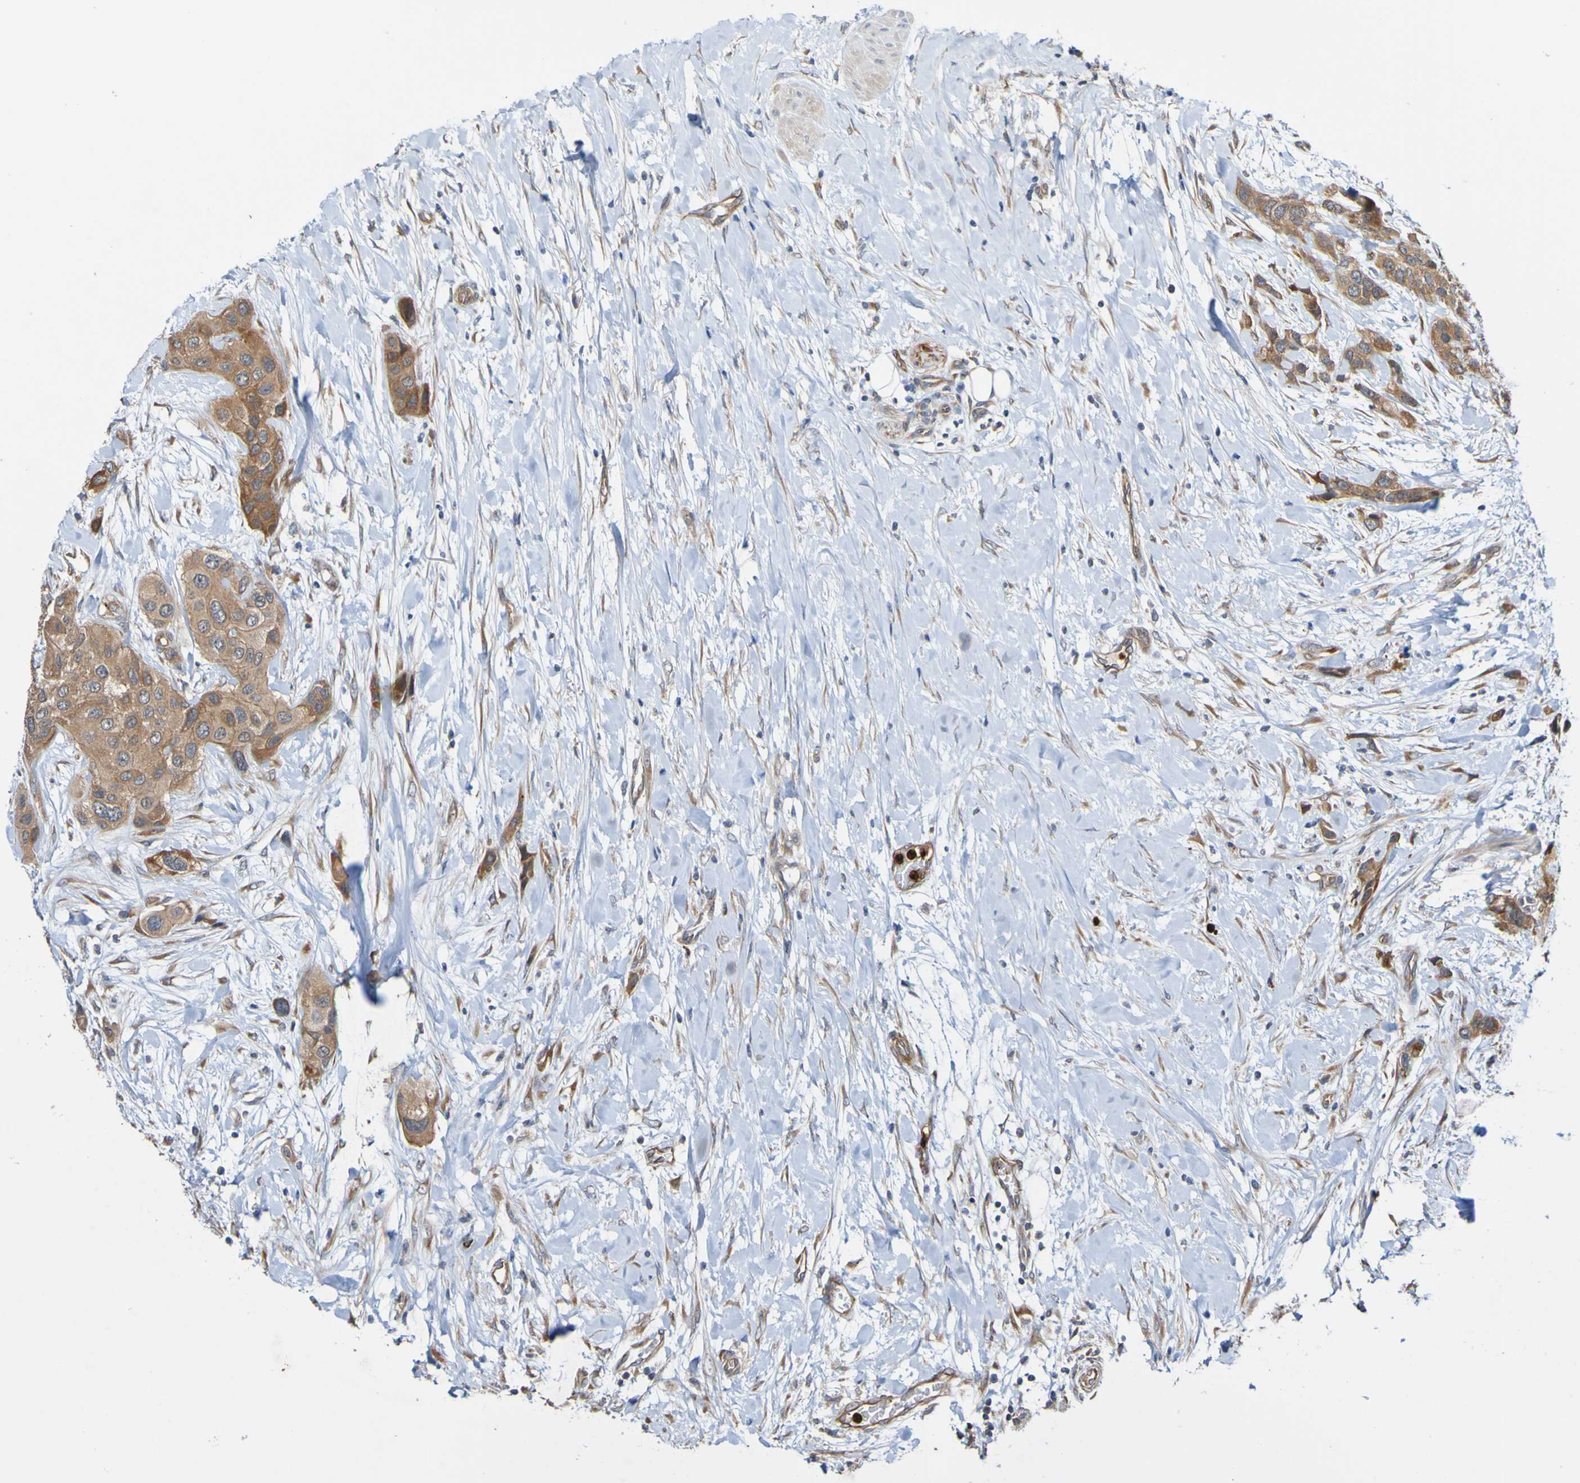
{"staining": {"intensity": "moderate", "quantity": ">75%", "location": "cytoplasmic/membranous"}, "tissue": "urothelial cancer", "cell_type": "Tumor cells", "image_type": "cancer", "snomed": [{"axis": "morphology", "description": "Urothelial carcinoma, High grade"}, {"axis": "topography", "description": "Urinary bladder"}], "caption": "There is medium levels of moderate cytoplasmic/membranous expression in tumor cells of urothelial cancer, as demonstrated by immunohistochemical staining (brown color).", "gene": "ST8SIA6", "patient": {"sex": "female", "age": 56}}